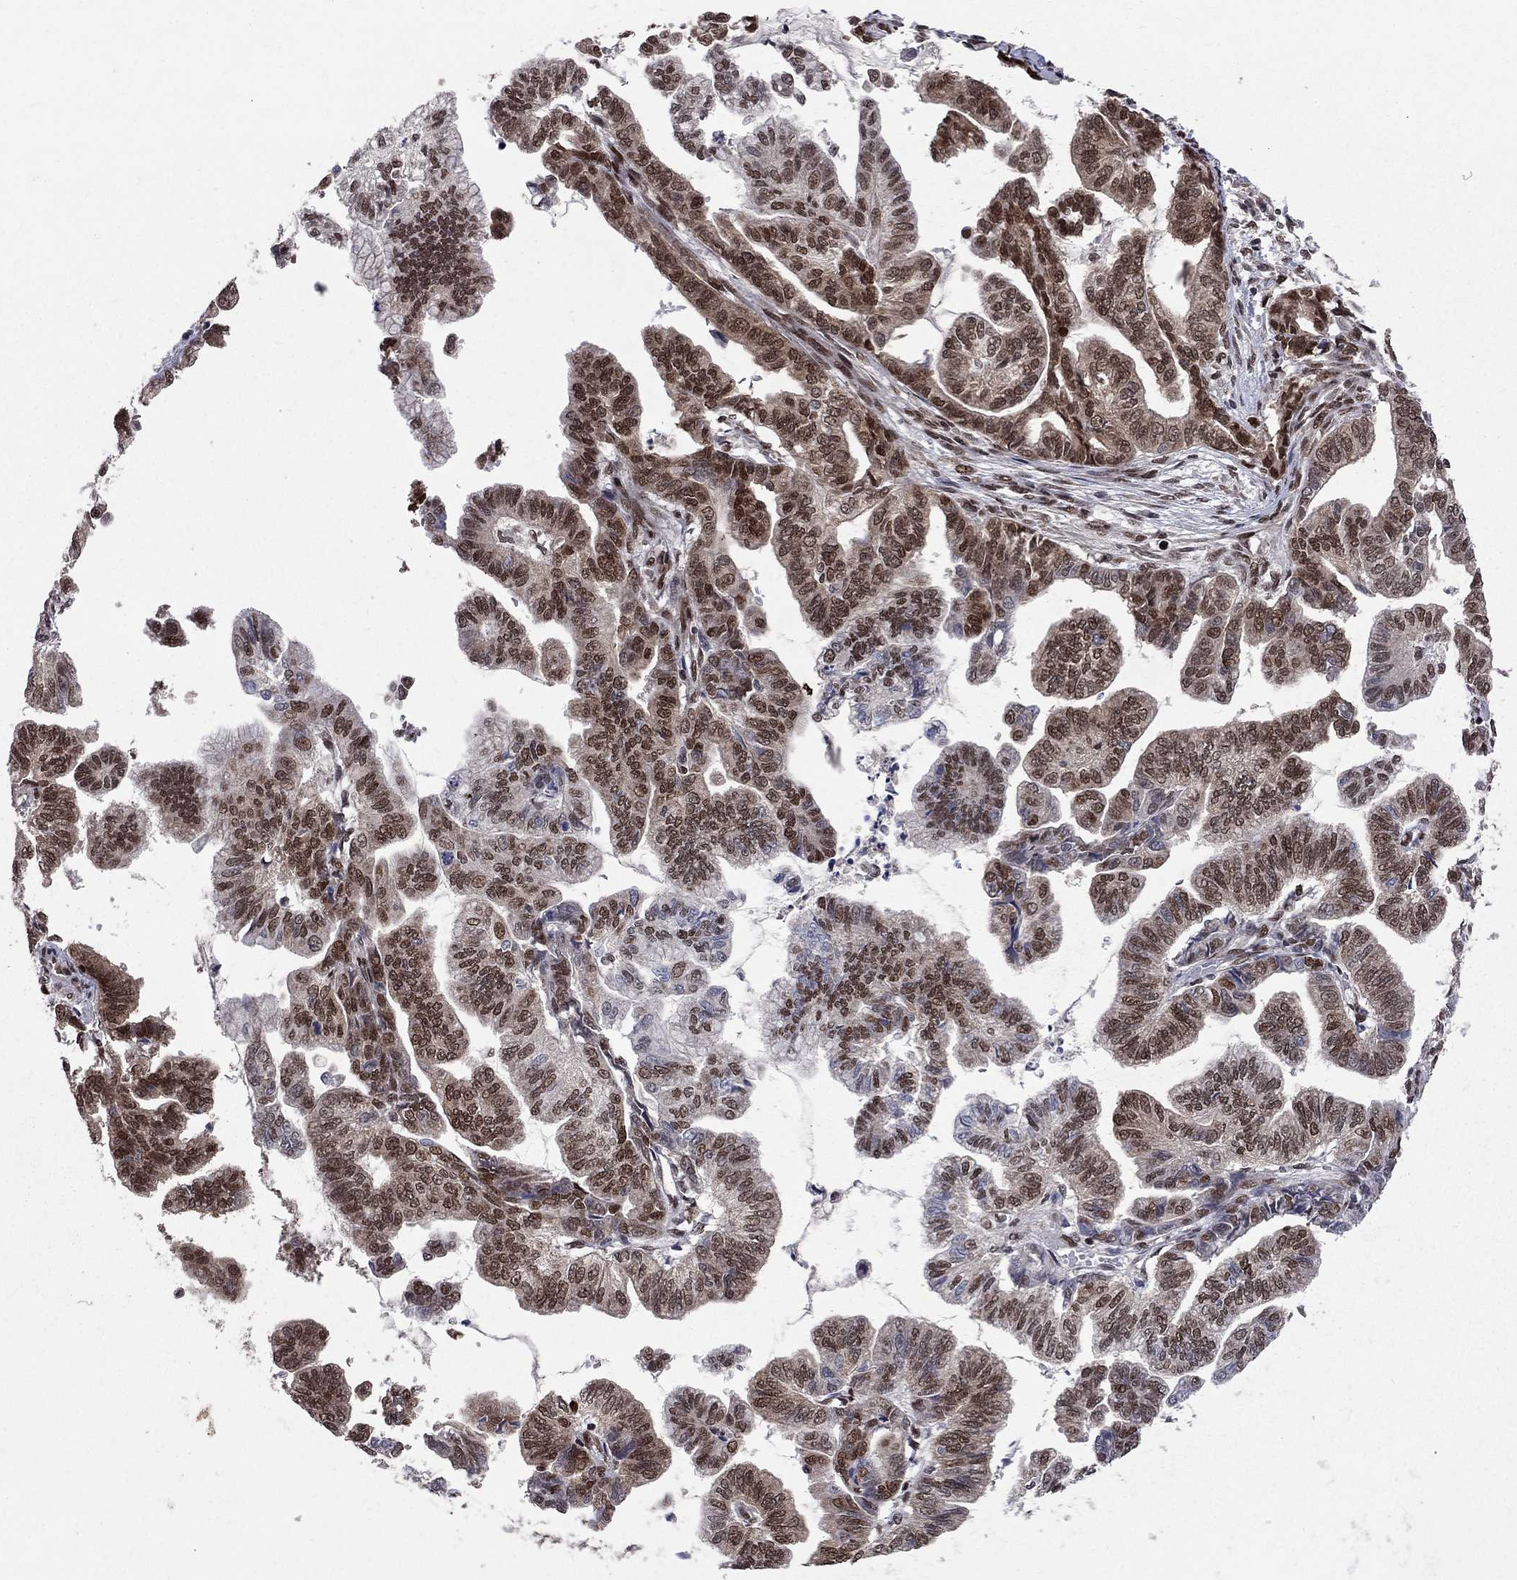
{"staining": {"intensity": "strong", "quantity": "25%-75%", "location": "nuclear"}, "tissue": "stomach cancer", "cell_type": "Tumor cells", "image_type": "cancer", "snomed": [{"axis": "morphology", "description": "Adenocarcinoma, NOS"}, {"axis": "topography", "description": "Stomach"}], "caption": "Adenocarcinoma (stomach) stained with a brown dye displays strong nuclear positive staining in approximately 25%-75% of tumor cells.", "gene": "SAP30L", "patient": {"sex": "male", "age": 83}}